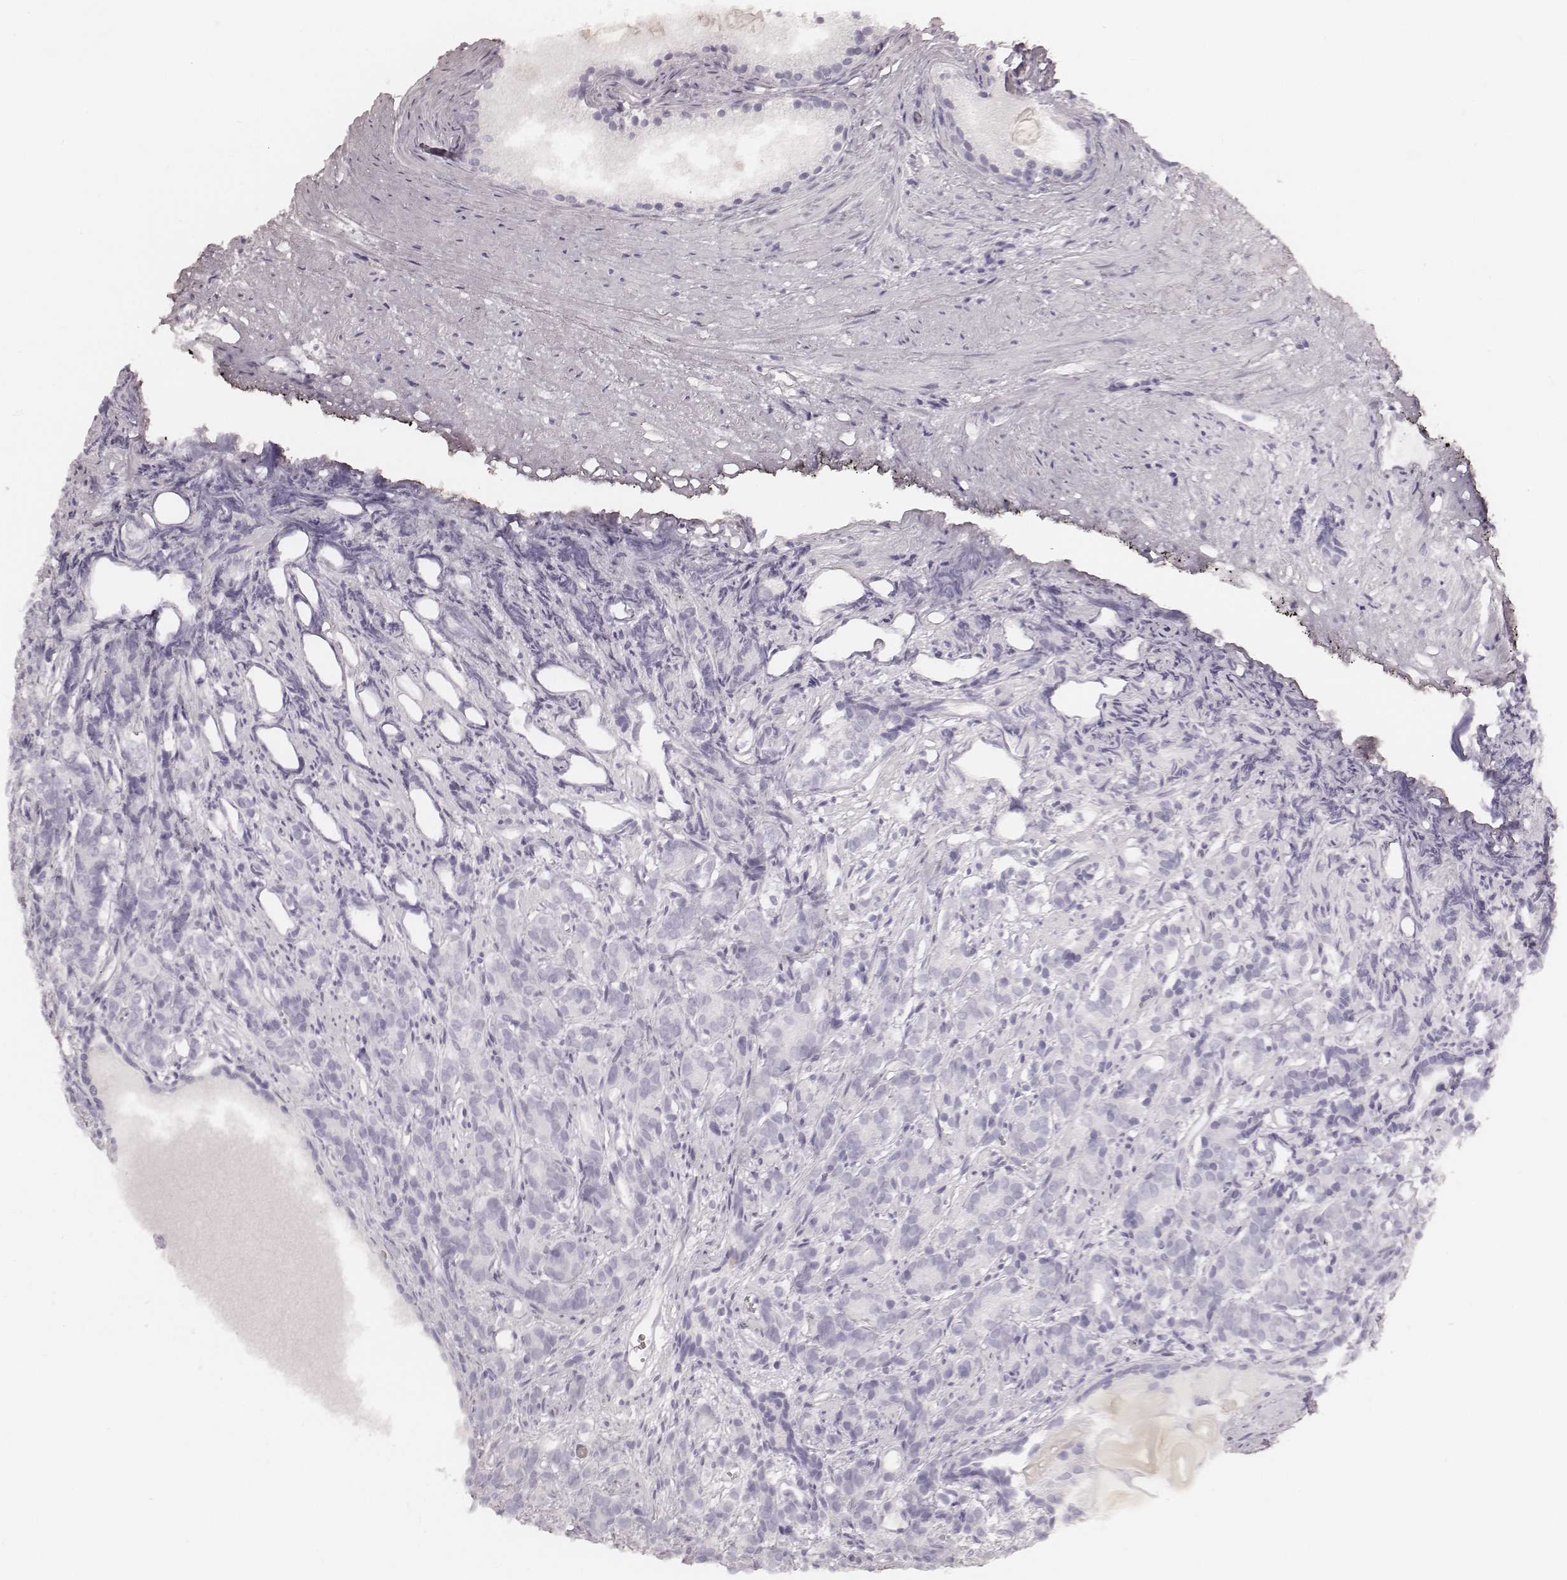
{"staining": {"intensity": "negative", "quantity": "none", "location": "none"}, "tissue": "prostate cancer", "cell_type": "Tumor cells", "image_type": "cancer", "snomed": [{"axis": "morphology", "description": "Adenocarcinoma, High grade"}, {"axis": "topography", "description": "Prostate"}], "caption": "Protein analysis of prostate cancer reveals no significant staining in tumor cells. (DAB (3,3'-diaminobenzidine) IHC with hematoxylin counter stain).", "gene": "KRT34", "patient": {"sex": "male", "age": 84}}